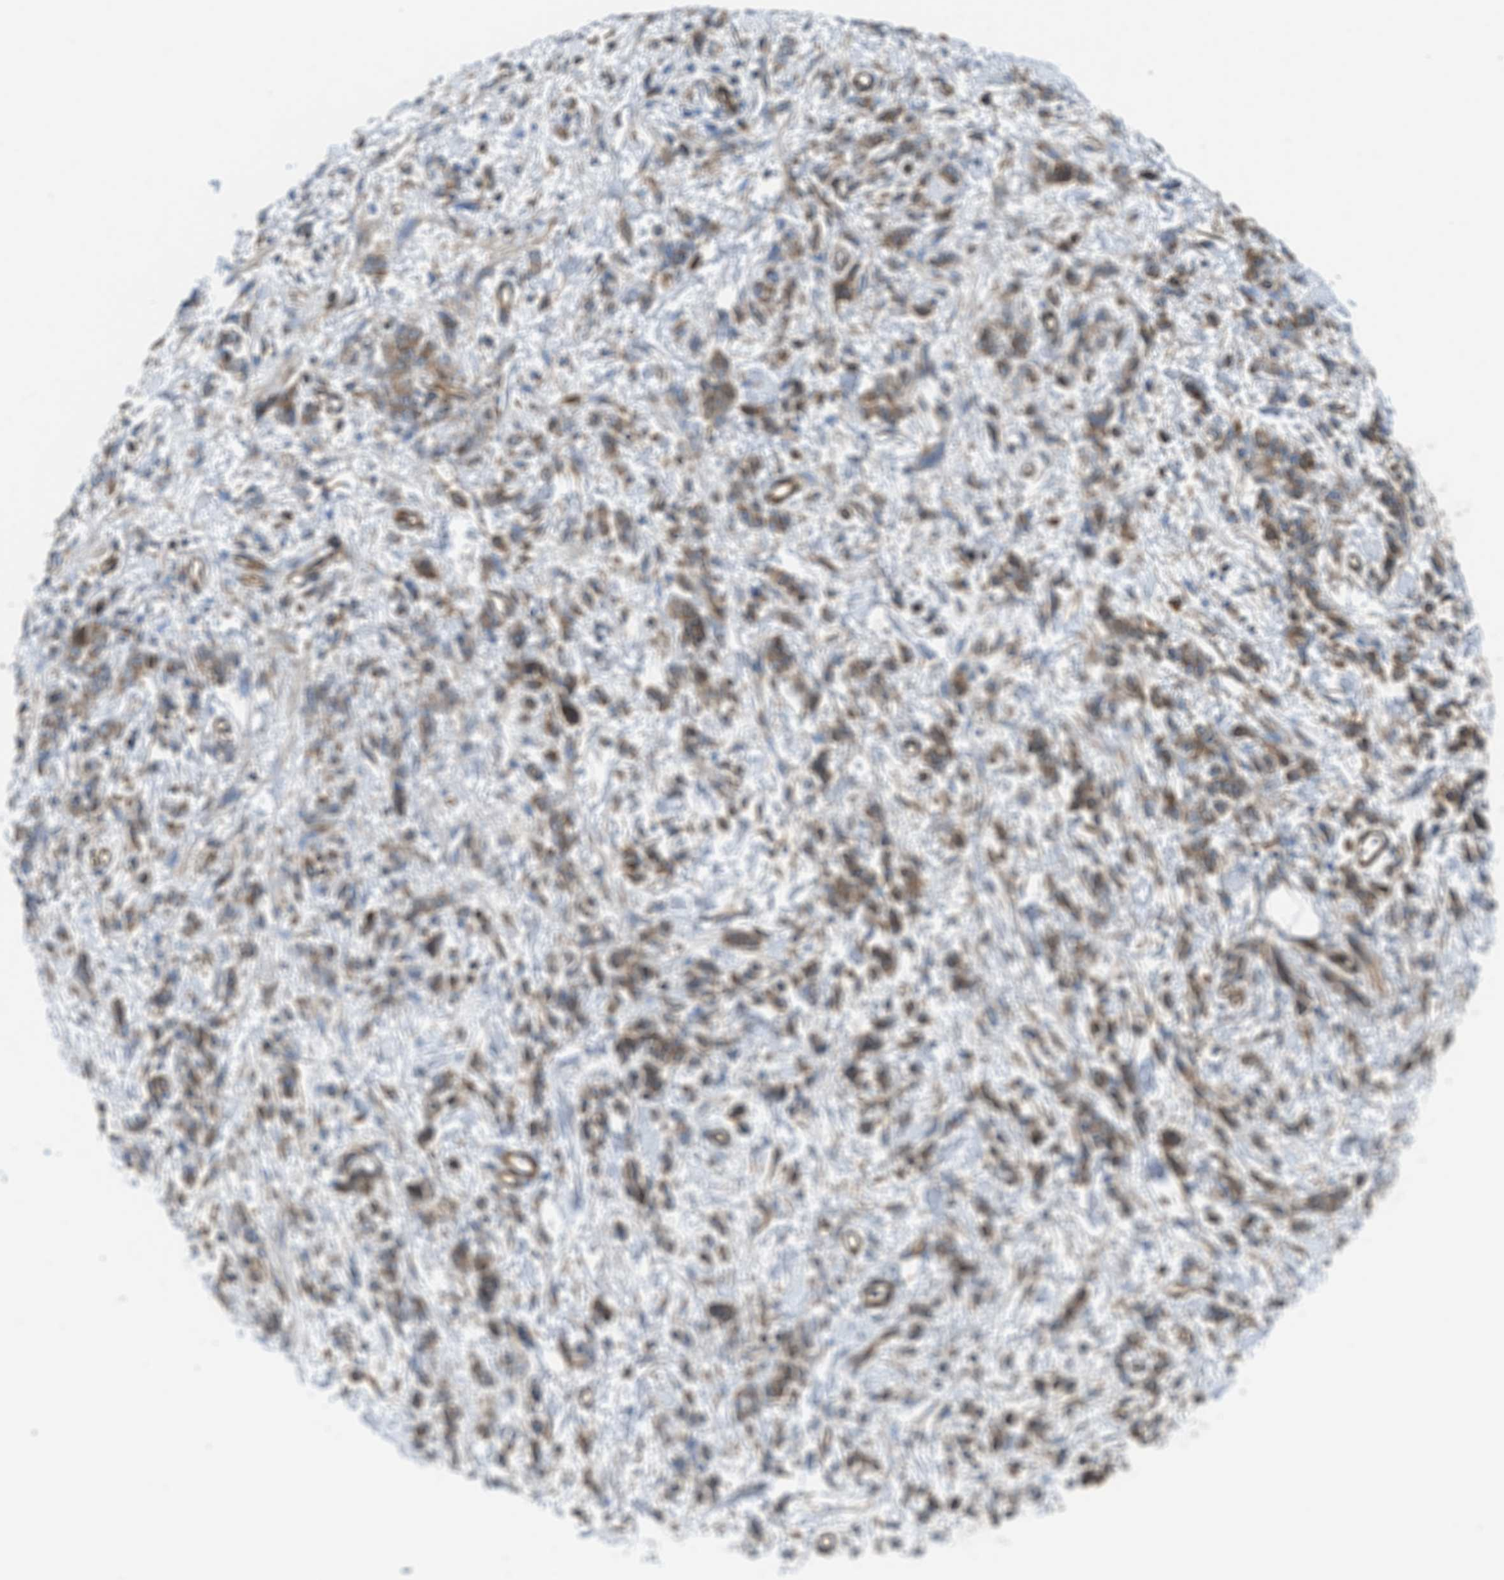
{"staining": {"intensity": "weak", "quantity": "25%-75%", "location": "cytoplasmic/membranous"}, "tissue": "stomach cancer", "cell_type": "Tumor cells", "image_type": "cancer", "snomed": [{"axis": "morphology", "description": "Normal tissue, NOS"}, {"axis": "morphology", "description": "Adenocarcinoma, NOS"}, {"axis": "topography", "description": "Stomach"}], "caption": "A photomicrograph showing weak cytoplasmic/membranous positivity in about 25%-75% of tumor cells in stomach adenocarcinoma, as visualized by brown immunohistochemical staining.", "gene": "HSD17B12", "patient": {"sex": "male", "age": 82}}